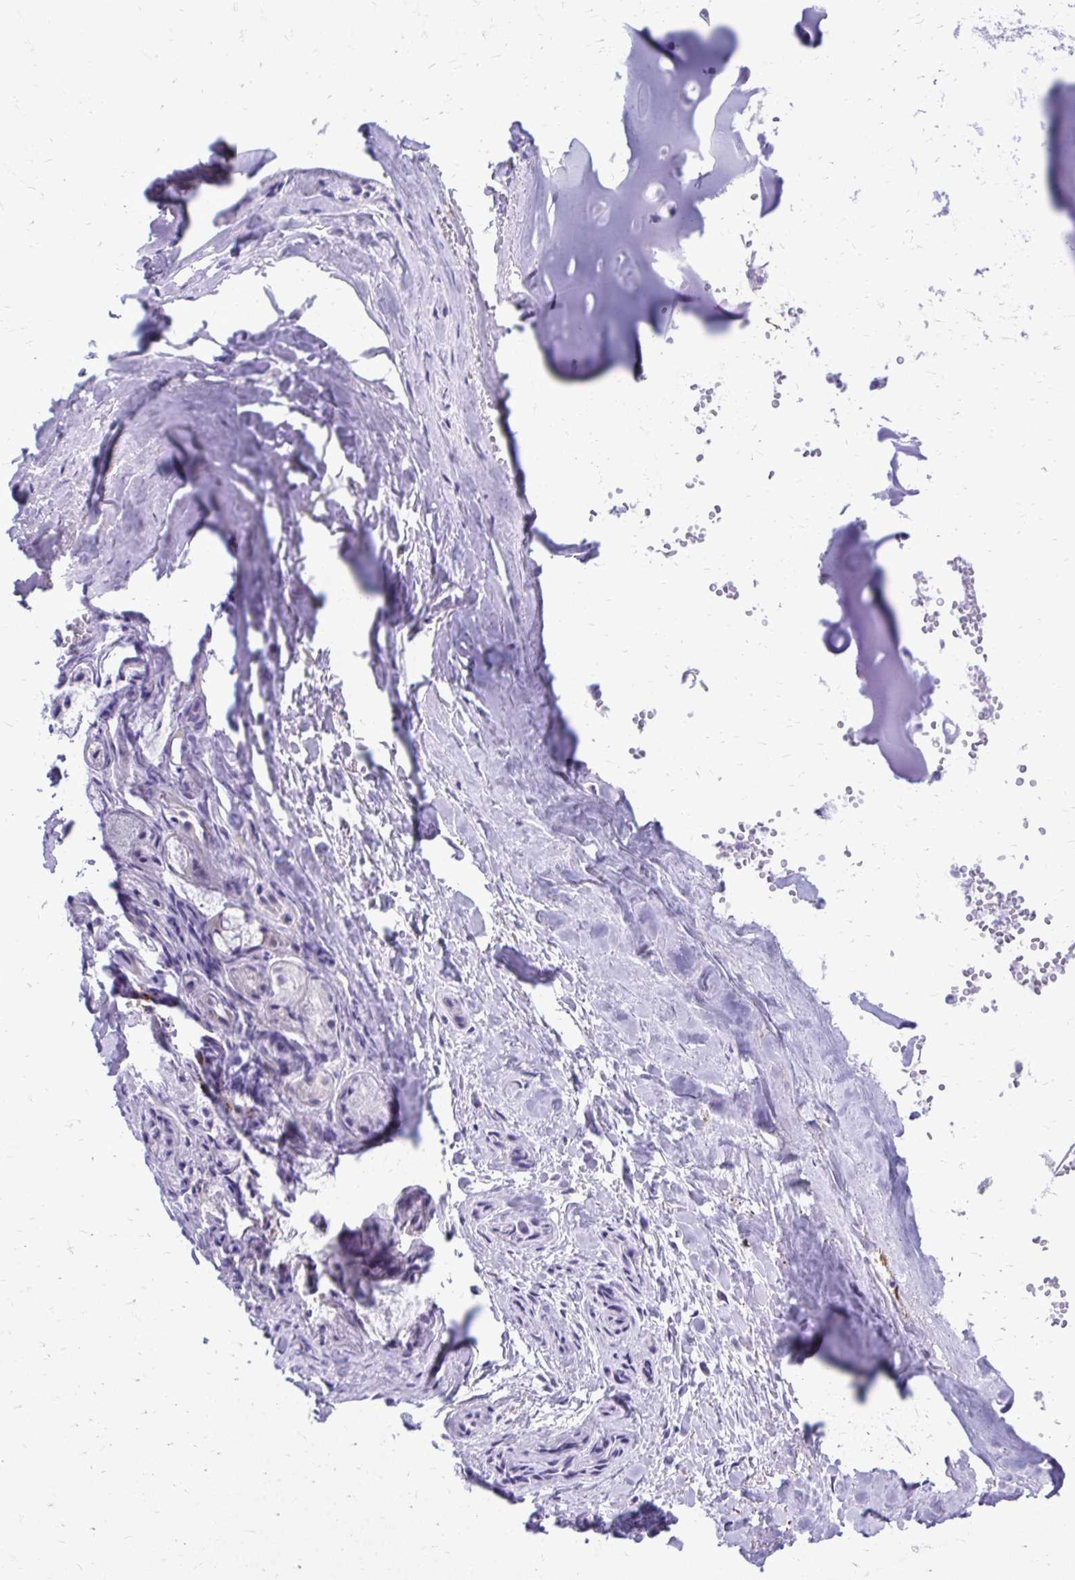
{"staining": {"intensity": "negative", "quantity": "none", "location": "none"}, "tissue": "adipose tissue", "cell_type": "Adipocytes", "image_type": "normal", "snomed": [{"axis": "morphology", "description": "Normal tissue, NOS"}, {"axis": "topography", "description": "Cartilage tissue"}, {"axis": "topography", "description": "Nasopharynx"}, {"axis": "topography", "description": "Thyroid gland"}], "caption": "Adipose tissue was stained to show a protein in brown. There is no significant positivity in adipocytes. (DAB immunohistochemistry (IHC) visualized using brightfield microscopy, high magnification).", "gene": "SATL1", "patient": {"sex": "male", "age": 63}}